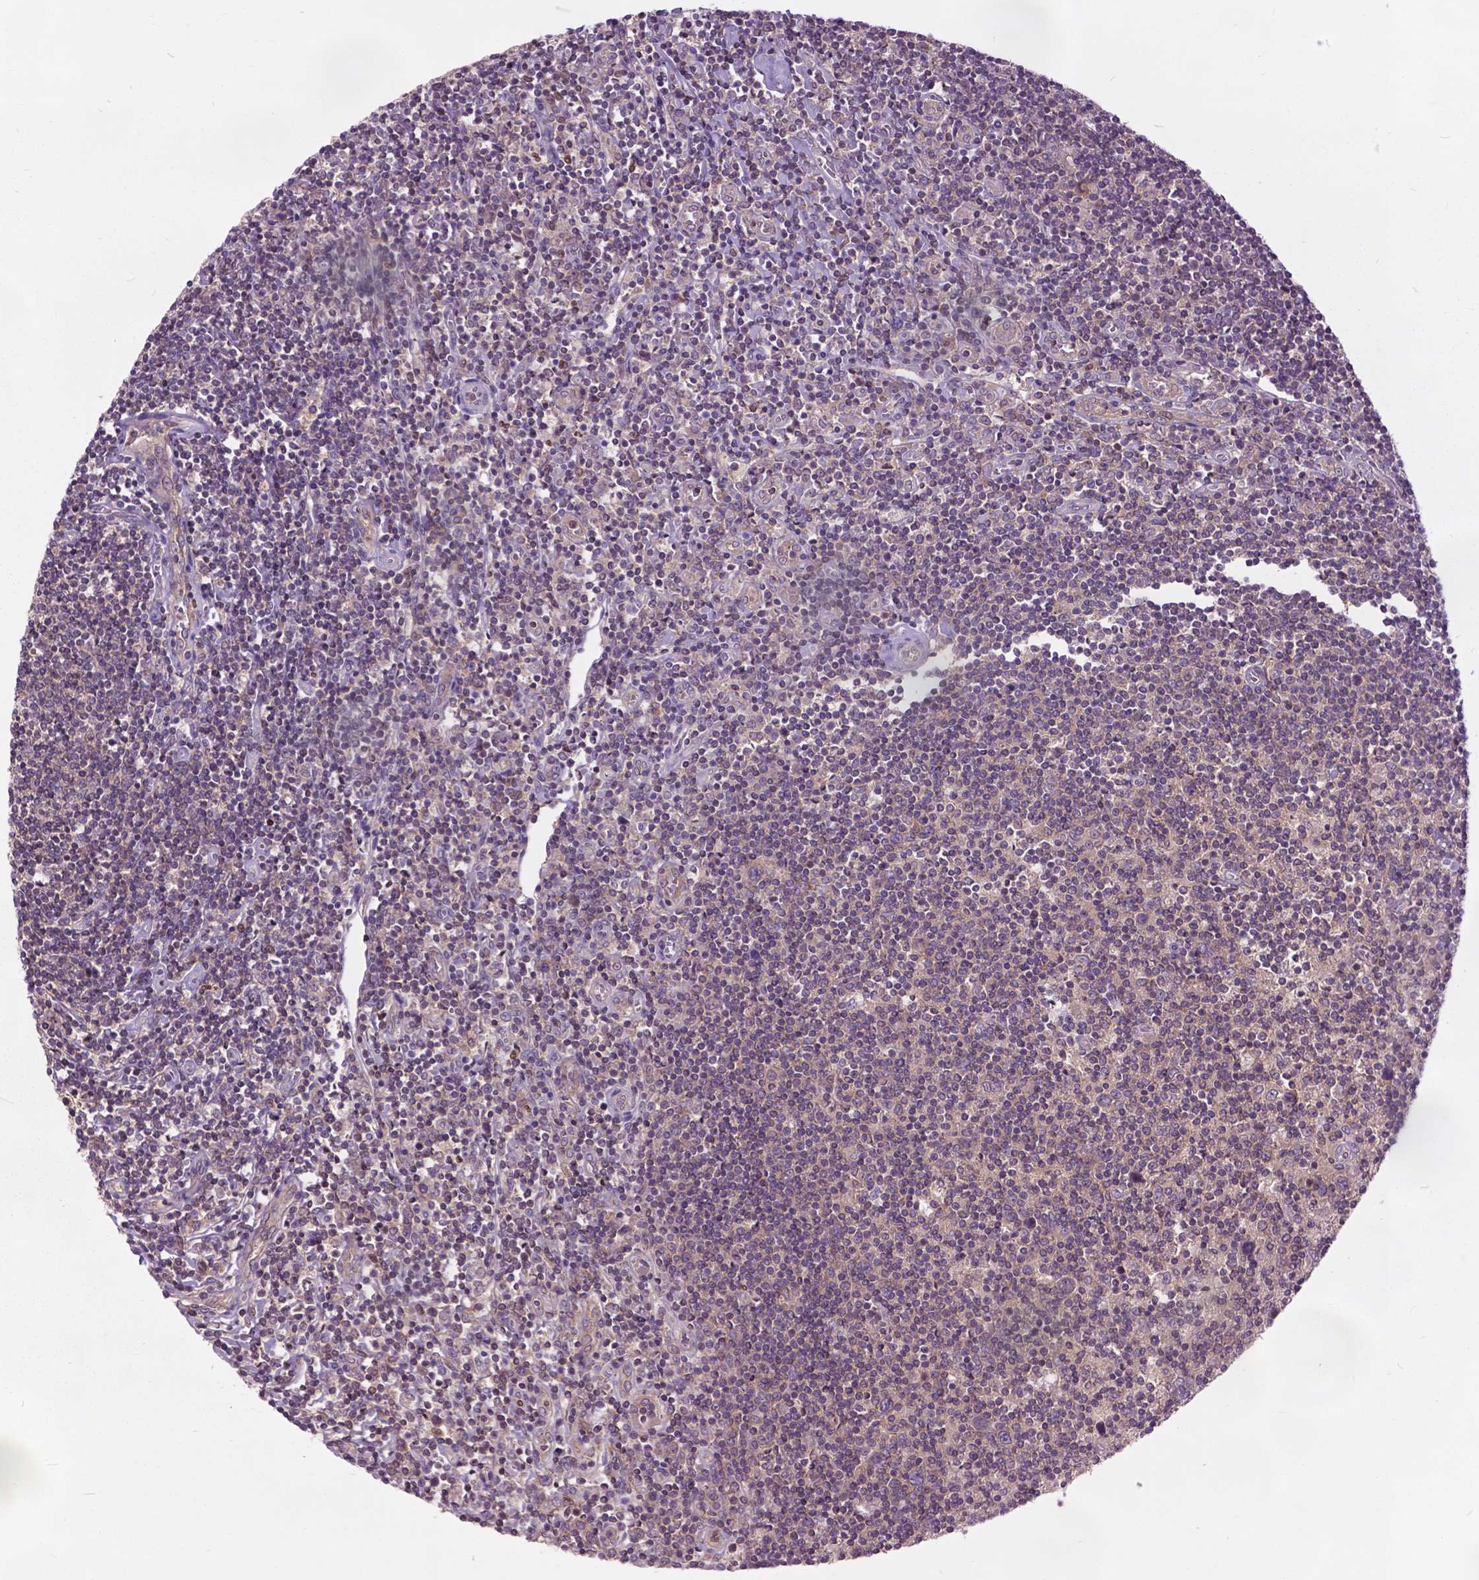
{"staining": {"intensity": "weak", "quantity": ">75%", "location": "cytoplasmic/membranous"}, "tissue": "lymphoma", "cell_type": "Tumor cells", "image_type": "cancer", "snomed": [{"axis": "morphology", "description": "Hodgkin's disease, NOS"}, {"axis": "topography", "description": "Lymph node"}], "caption": "Protein staining of Hodgkin's disease tissue shows weak cytoplasmic/membranous expression in approximately >75% of tumor cells. Using DAB (brown) and hematoxylin (blue) stains, captured at high magnification using brightfield microscopy.", "gene": "ARAF", "patient": {"sex": "male", "age": 40}}